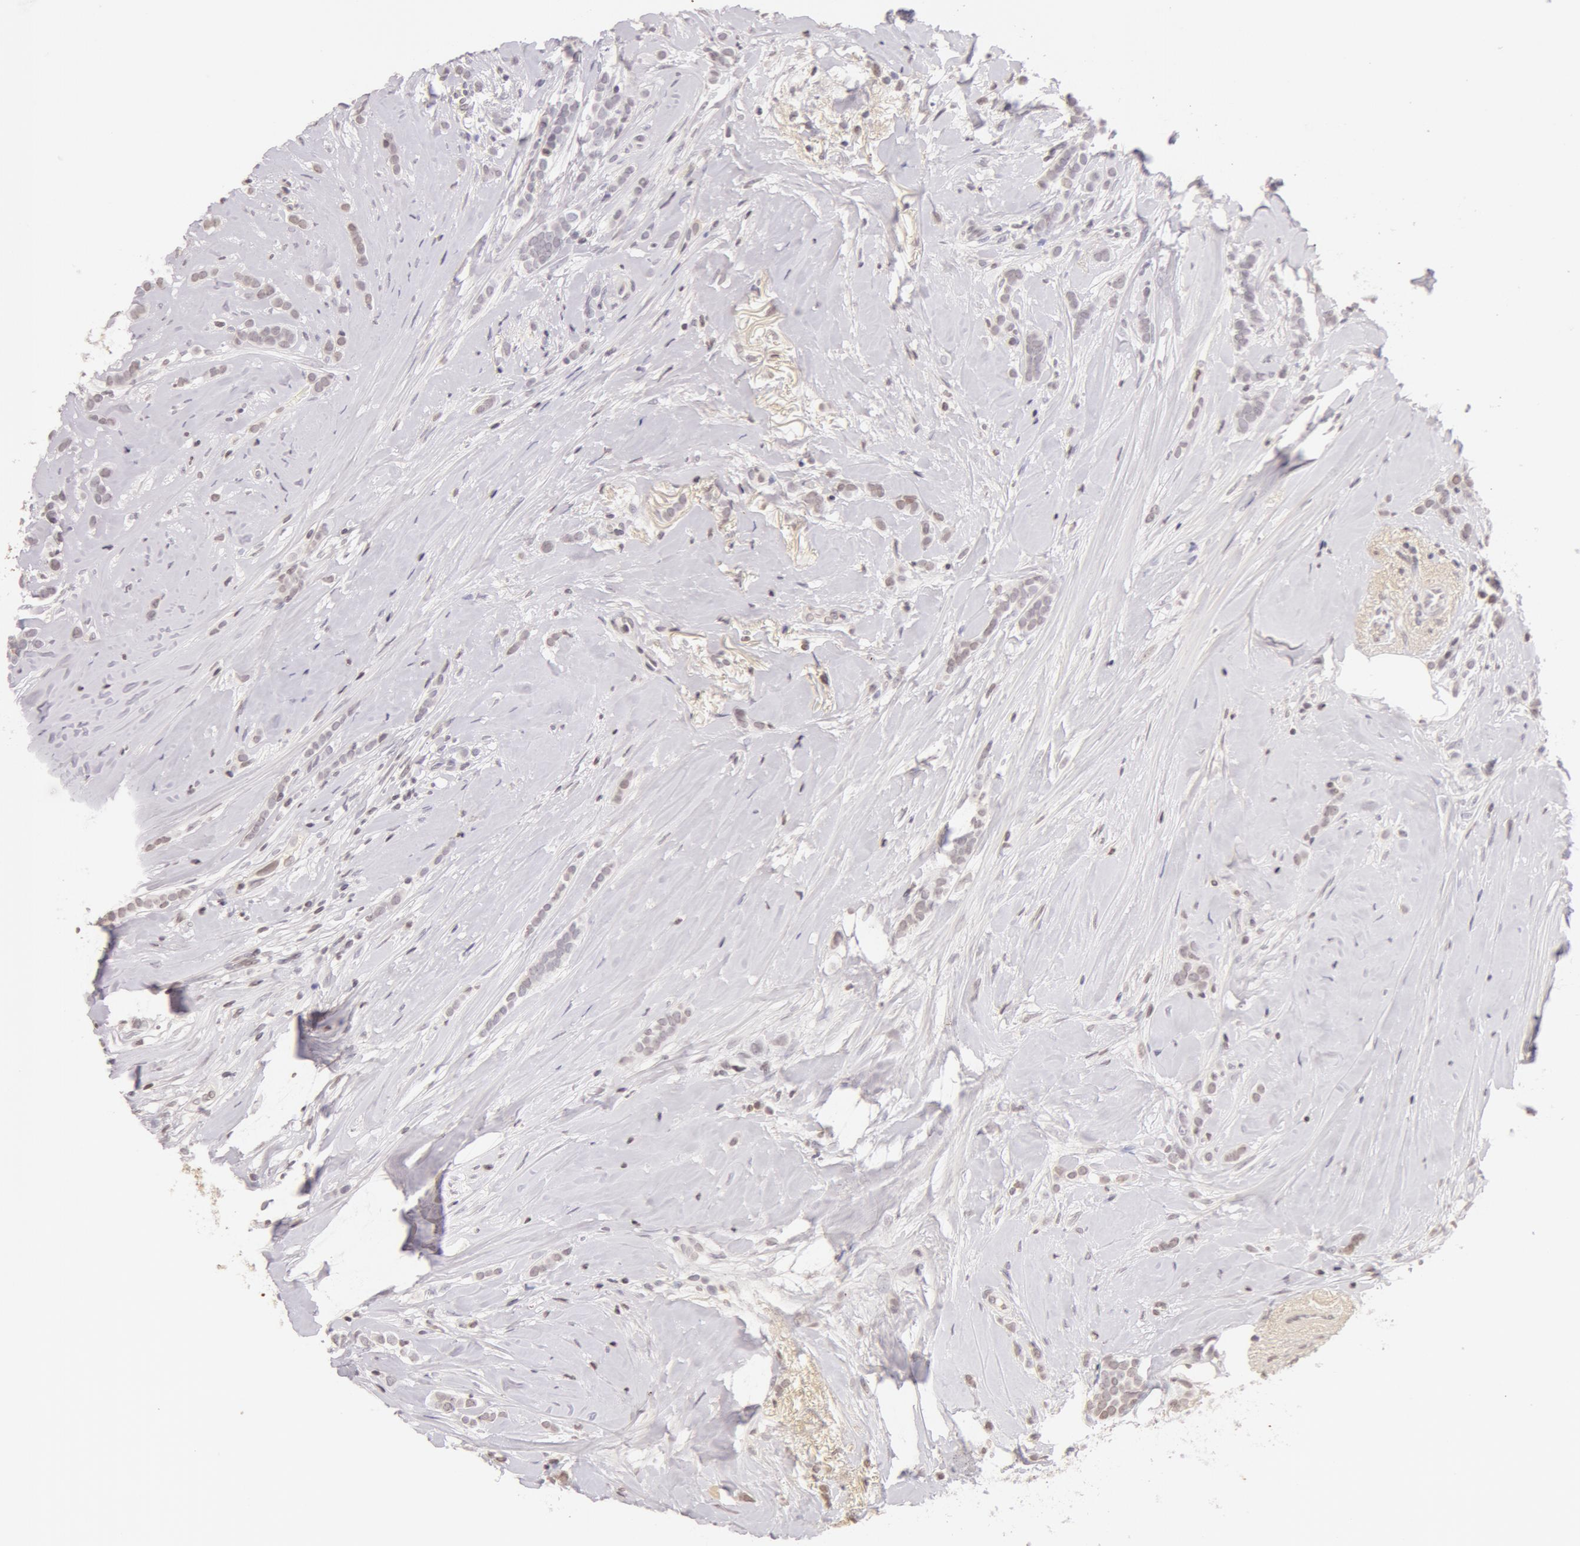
{"staining": {"intensity": "negative", "quantity": "none", "location": "none"}, "tissue": "breast cancer", "cell_type": "Tumor cells", "image_type": "cancer", "snomed": [{"axis": "morphology", "description": "Lobular carcinoma"}, {"axis": "topography", "description": "Breast"}], "caption": "Tumor cells are negative for brown protein staining in breast cancer.", "gene": "AHSG", "patient": {"sex": "female", "age": 56}}